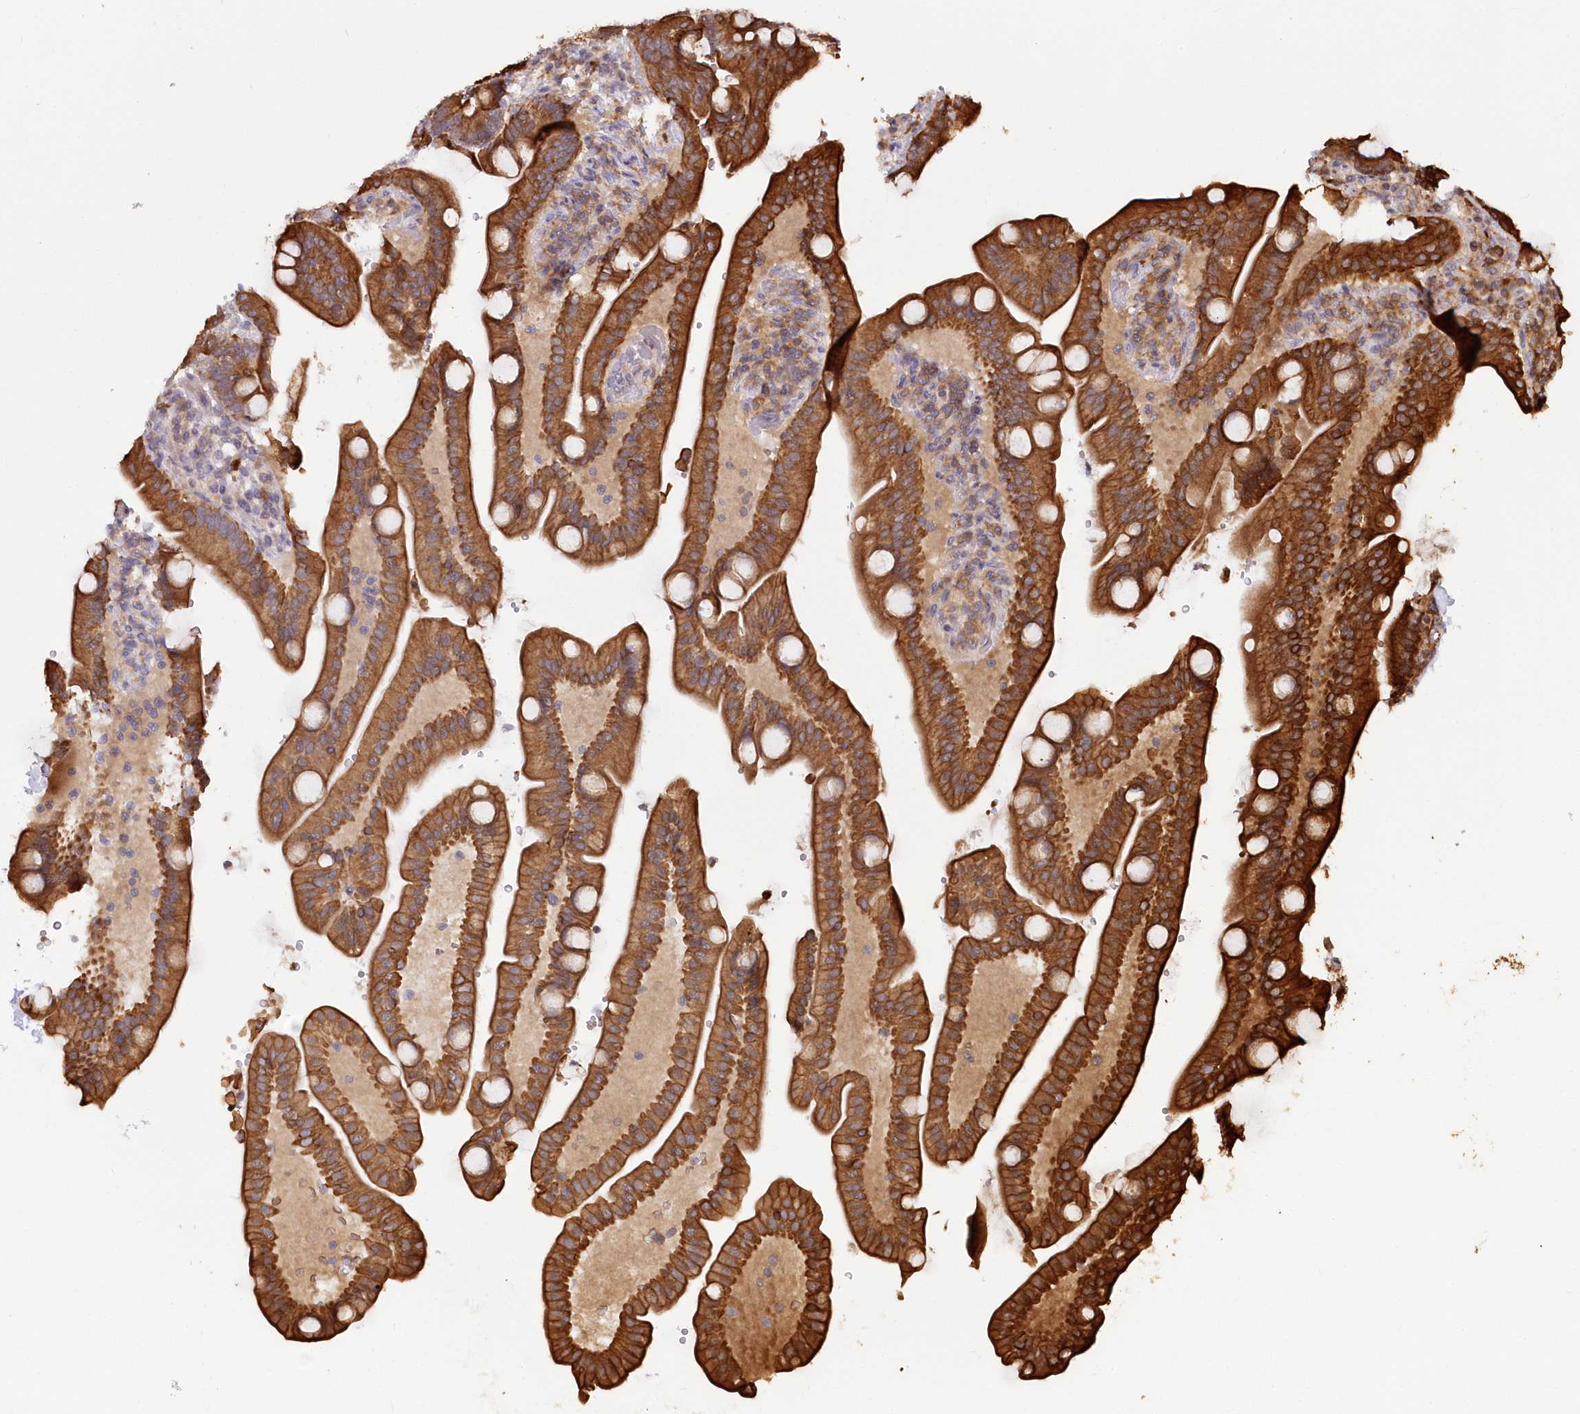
{"staining": {"intensity": "strong", "quantity": ">75%", "location": "cytoplasmic/membranous"}, "tissue": "duodenum", "cell_type": "Glandular cells", "image_type": "normal", "snomed": [{"axis": "morphology", "description": "Normal tissue, NOS"}, {"axis": "topography", "description": "Duodenum"}], "caption": "The histopathology image exhibits immunohistochemical staining of unremarkable duodenum. There is strong cytoplasmic/membranous expression is appreciated in about >75% of glandular cells.", "gene": "SNED1", "patient": {"sex": "male", "age": 54}}